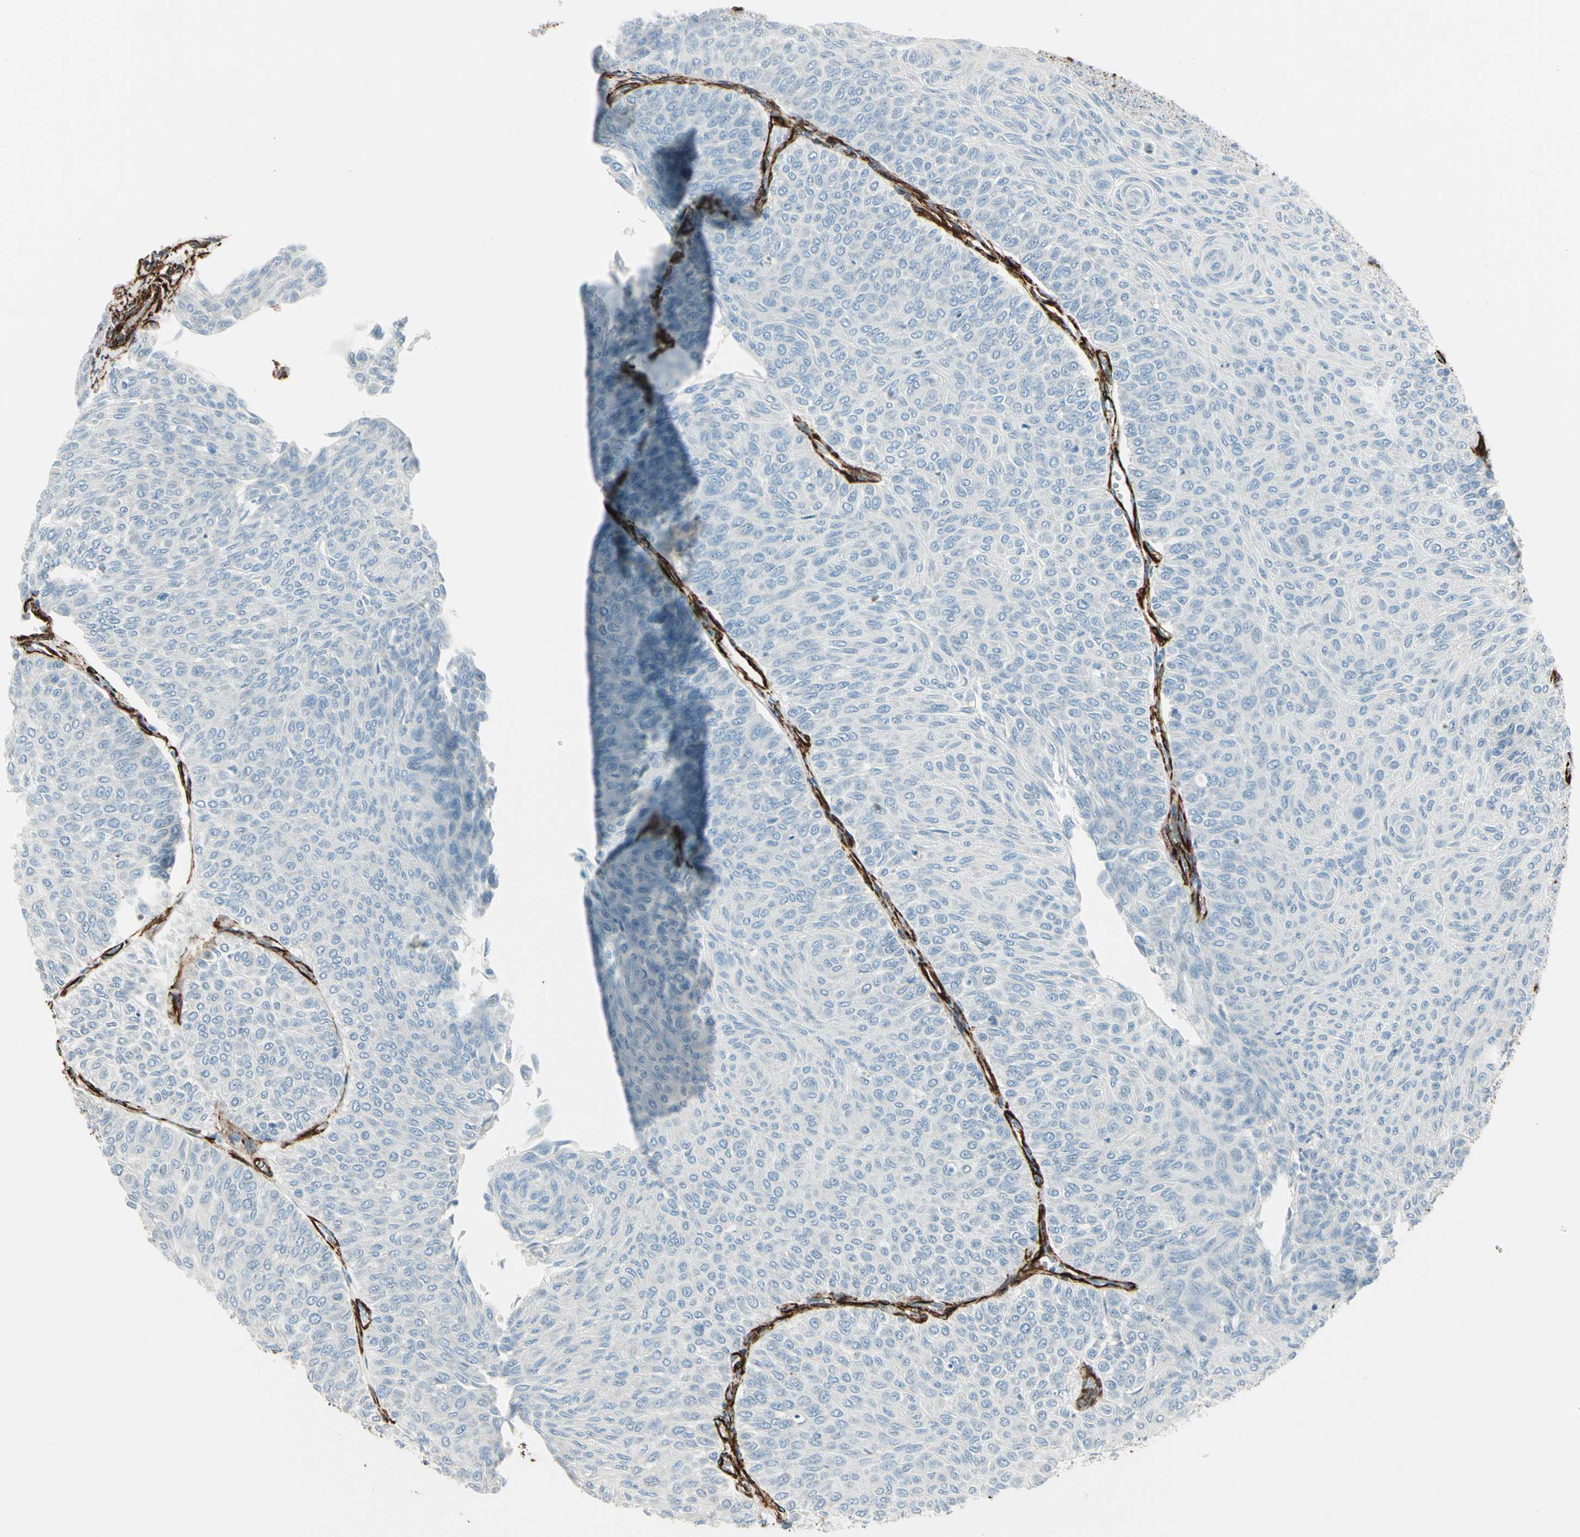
{"staining": {"intensity": "negative", "quantity": "none", "location": "none"}, "tissue": "urothelial cancer", "cell_type": "Tumor cells", "image_type": "cancer", "snomed": [{"axis": "morphology", "description": "Urothelial carcinoma, Low grade"}, {"axis": "topography", "description": "Urinary bladder"}], "caption": "Urothelial cancer was stained to show a protein in brown. There is no significant expression in tumor cells.", "gene": "CALD1", "patient": {"sex": "male", "age": 78}}